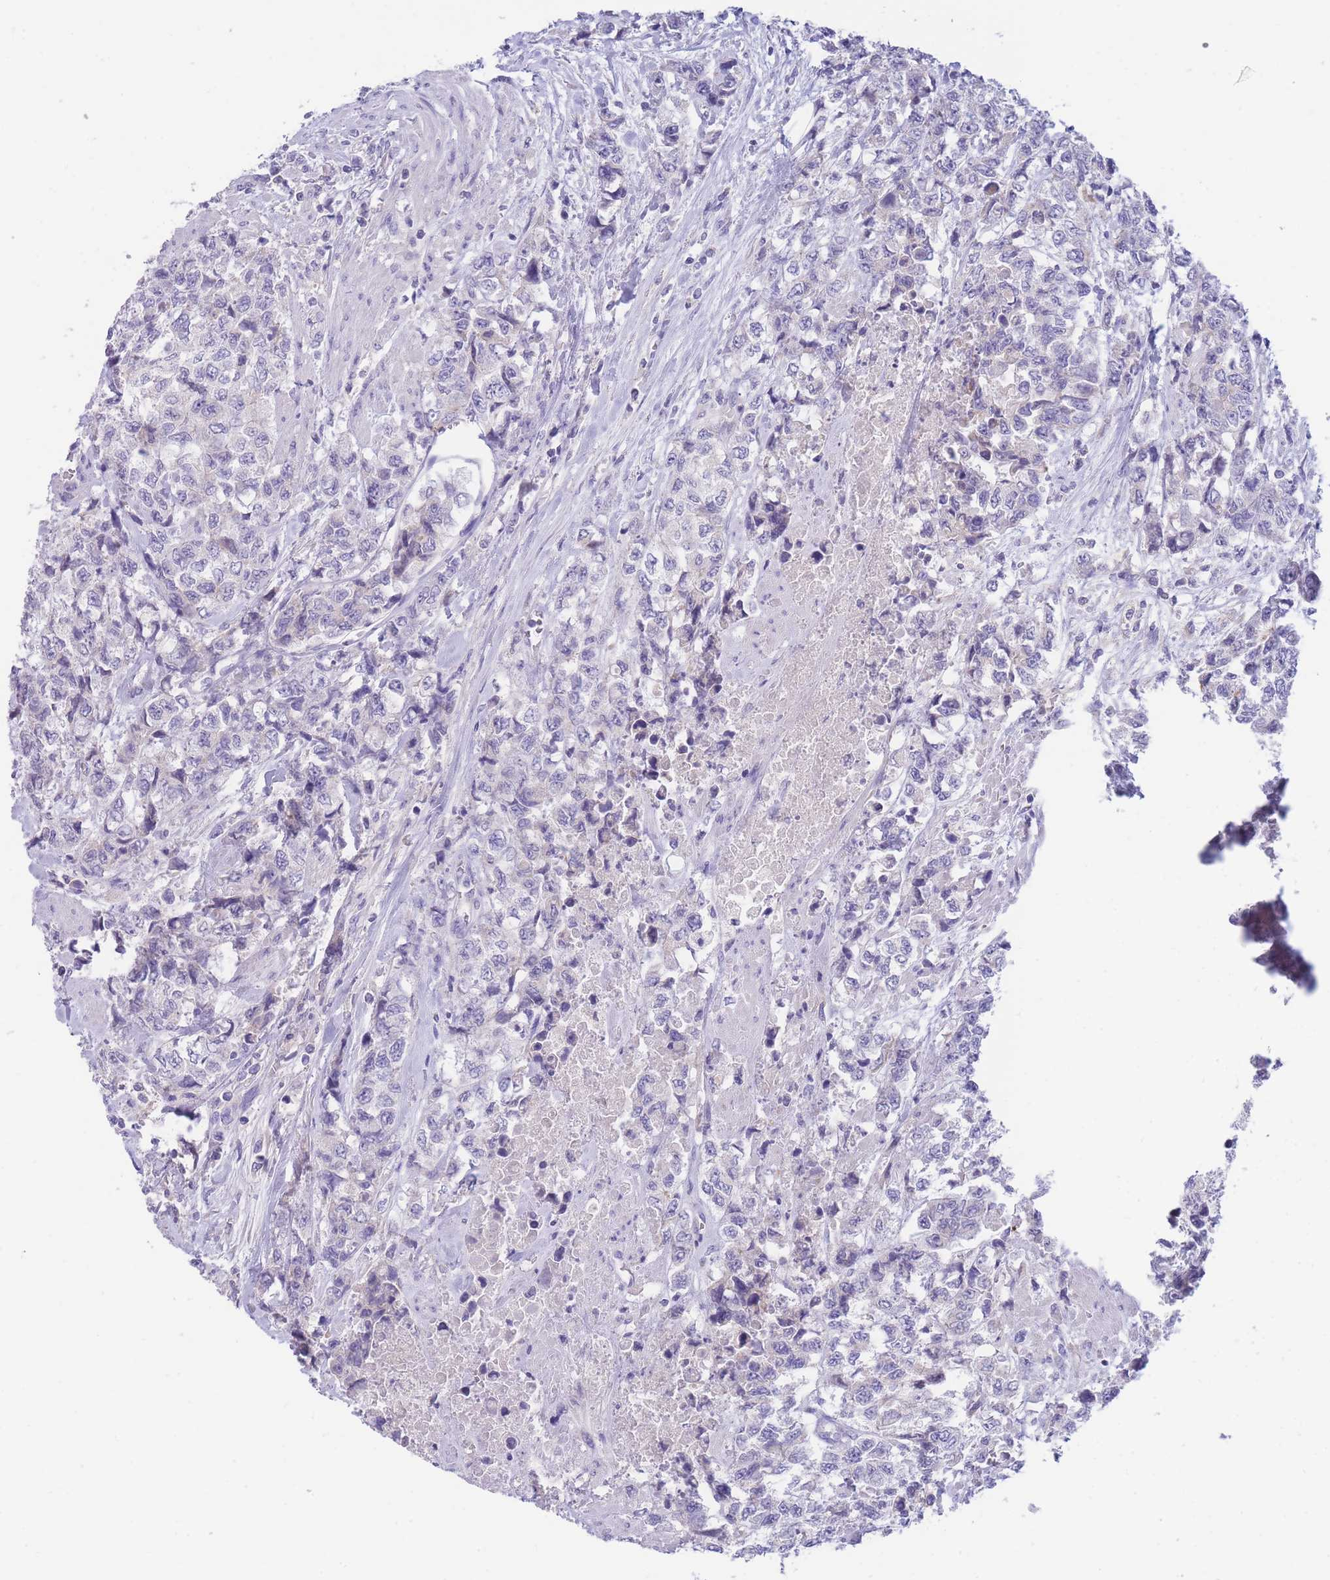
{"staining": {"intensity": "negative", "quantity": "none", "location": "none"}, "tissue": "urothelial cancer", "cell_type": "Tumor cells", "image_type": "cancer", "snomed": [{"axis": "morphology", "description": "Urothelial carcinoma, High grade"}, {"axis": "topography", "description": "Urinary bladder"}], "caption": "IHC image of neoplastic tissue: high-grade urothelial carcinoma stained with DAB exhibits no significant protein staining in tumor cells. The staining is performed using DAB (3,3'-diaminobenzidine) brown chromogen with nuclei counter-stained in using hematoxylin.", "gene": "PCDHB3", "patient": {"sex": "female", "age": 78}}